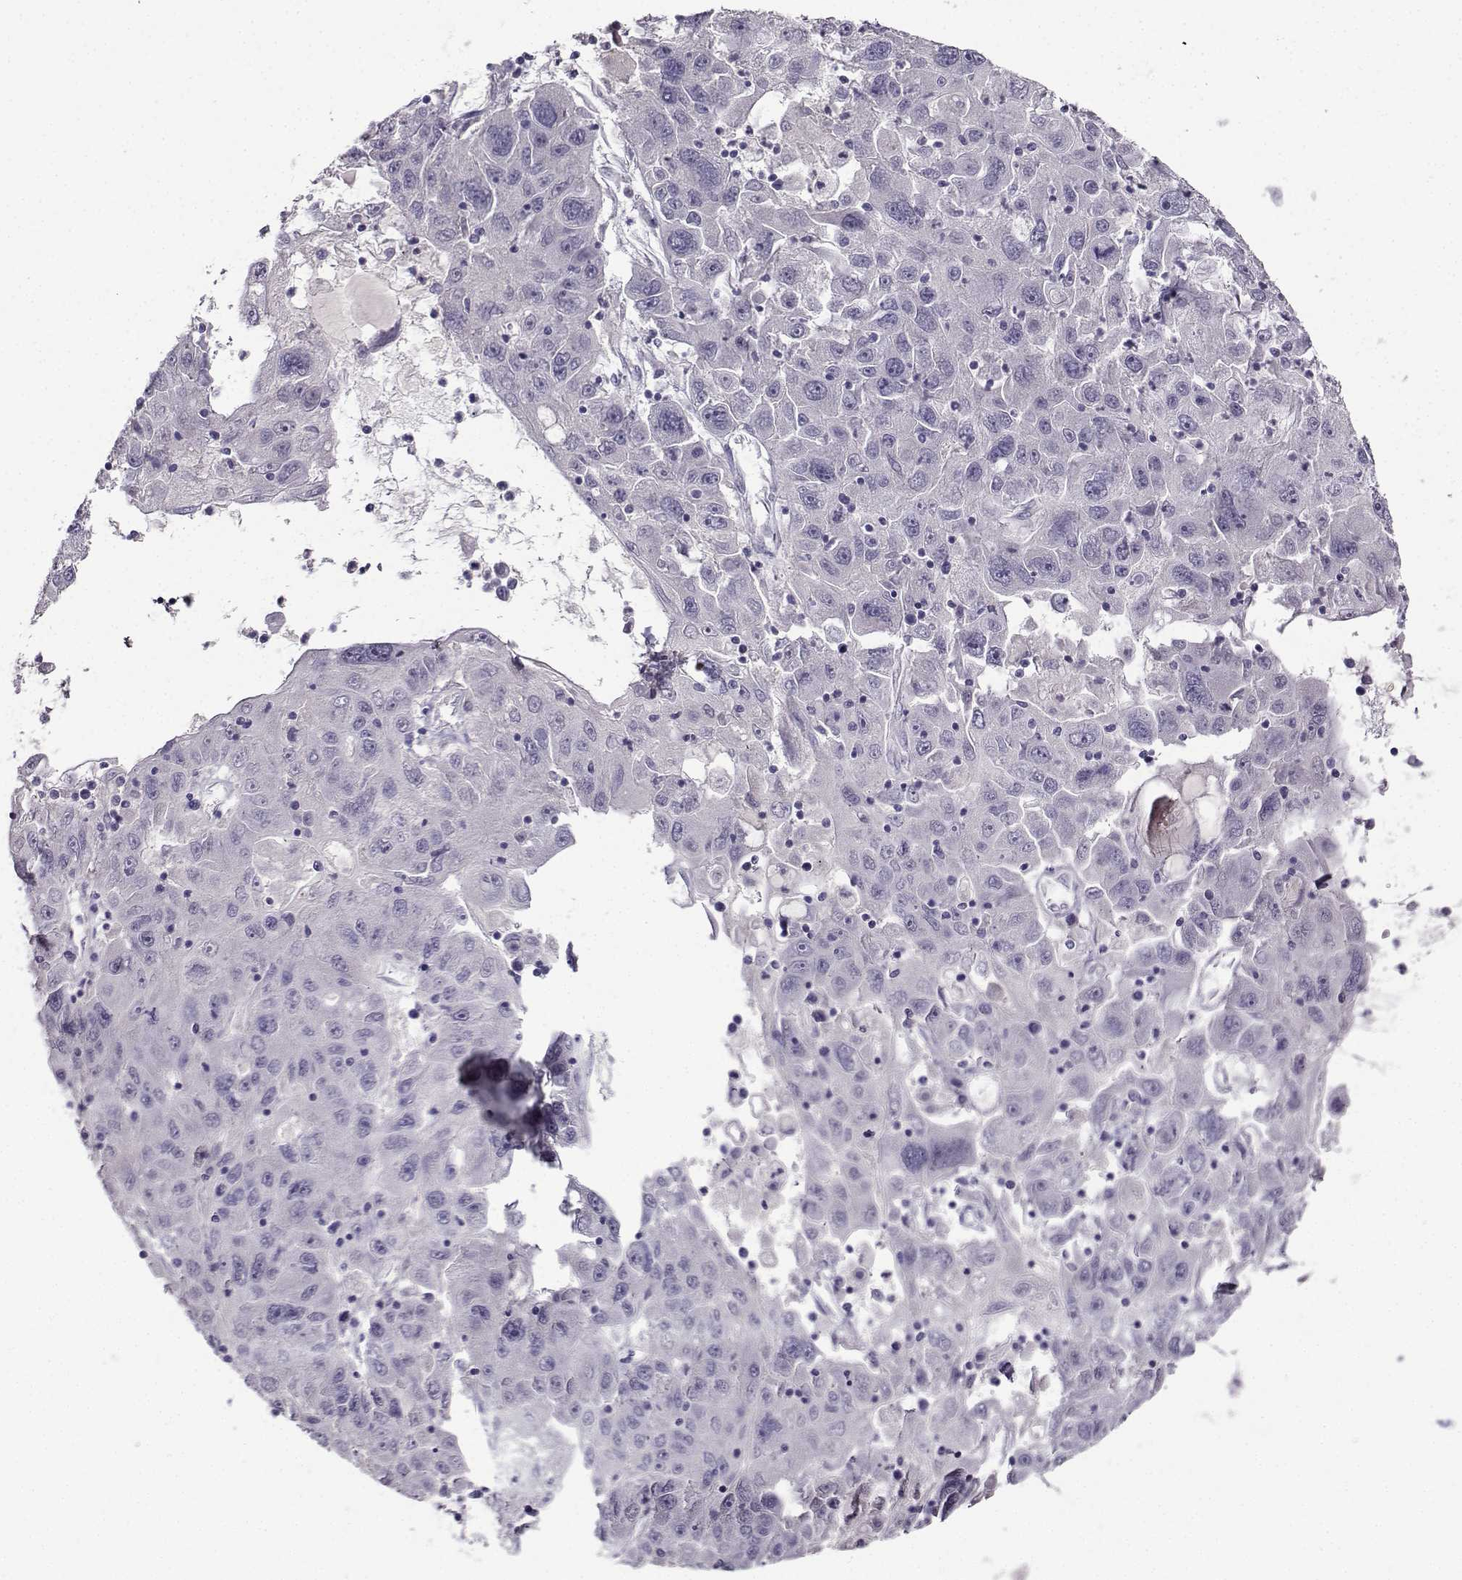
{"staining": {"intensity": "negative", "quantity": "none", "location": "none"}, "tissue": "stomach cancer", "cell_type": "Tumor cells", "image_type": "cancer", "snomed": [{"axis": "morphology", "description": "Adenocarcinoma, NOS"}, {"axis": "topography", "description": "Stomach"}], "caption": "This is a micrograph of immunohistochemistry staining of stomach adenocarcinoma, which shows no positivity in tumor cells.", "gene": "CRYBB1", "patient": {"sex": "male", "age": 56}}